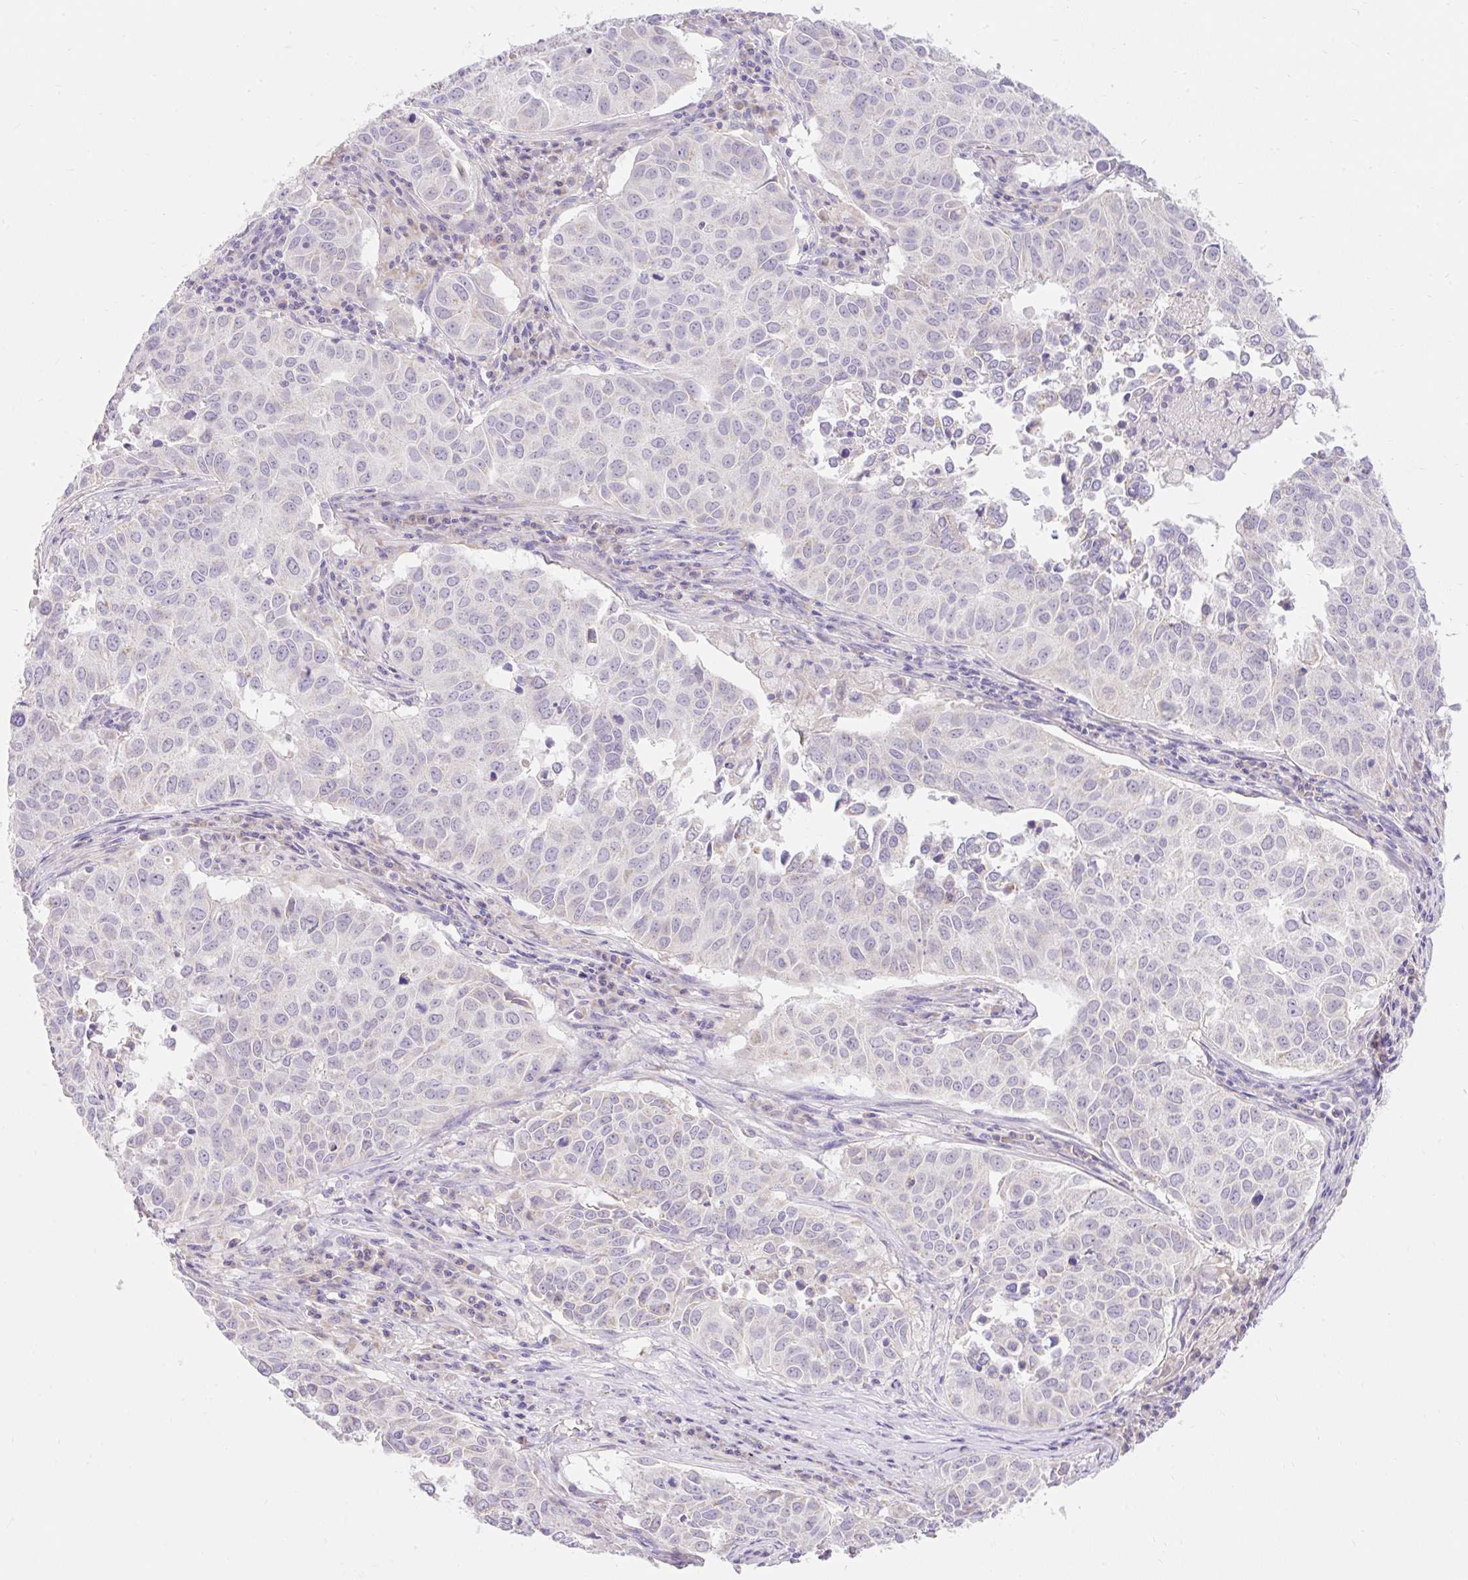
{"staining": {"intensity": "negative", "quantity": "none", "location": "none"}, "tissue": "lung cancer", "cell_type": "Tumor cells", "image_type": "cancer", "snomed": [{"axis": "morphology", "description": "Adenocarcinoma, NOS"}, {"axis": "topography", "description": "Lung"}], "caption": "Tumor cells are negative for protein expression in human lung cancer (adenocarcinoma).", "gene": "PMAIP1", "patient": {"sex": "female", "age": 50}}